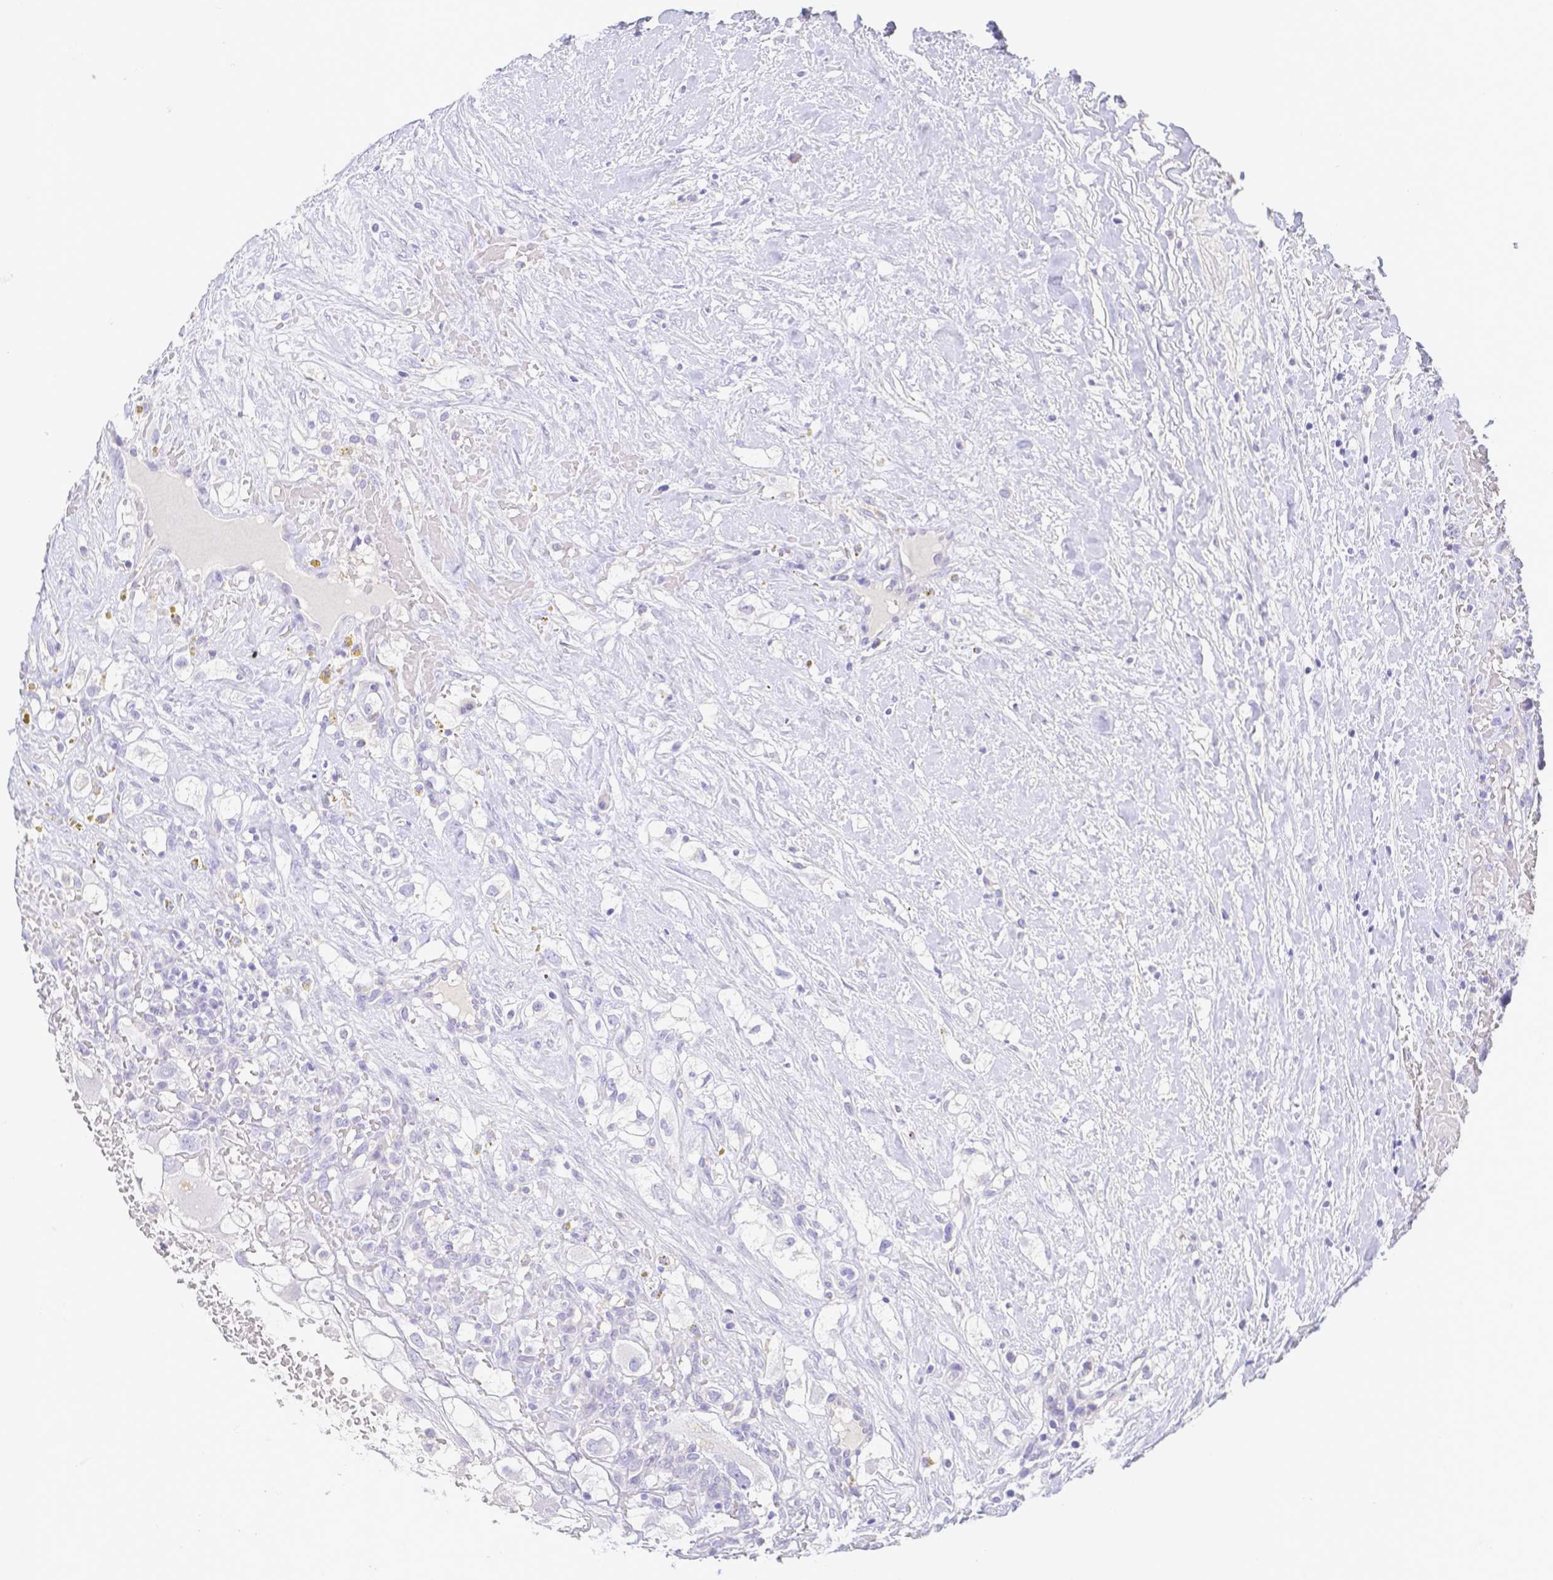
{"staining": {"intensity": "negative", "quantity": "none", "location": "none"}, "tissue": "renal cancer", "cell_type": "Tumor cells", "image_type": "cancer", "snomed": [{"axis": "morphology", "description": "Adenocarcinoma, NOS"}, {"axis": "topography", "description": "Kidney"}], "caption": "An immunohistochemistry photomicrograph of renal cancer (adenocarcinoma) is shown. There is no staining in tumor cells of renal cancer (adenocarcinoma).", "gene": "ZG16B", "patient": {"sex": "male", "age": 59}}